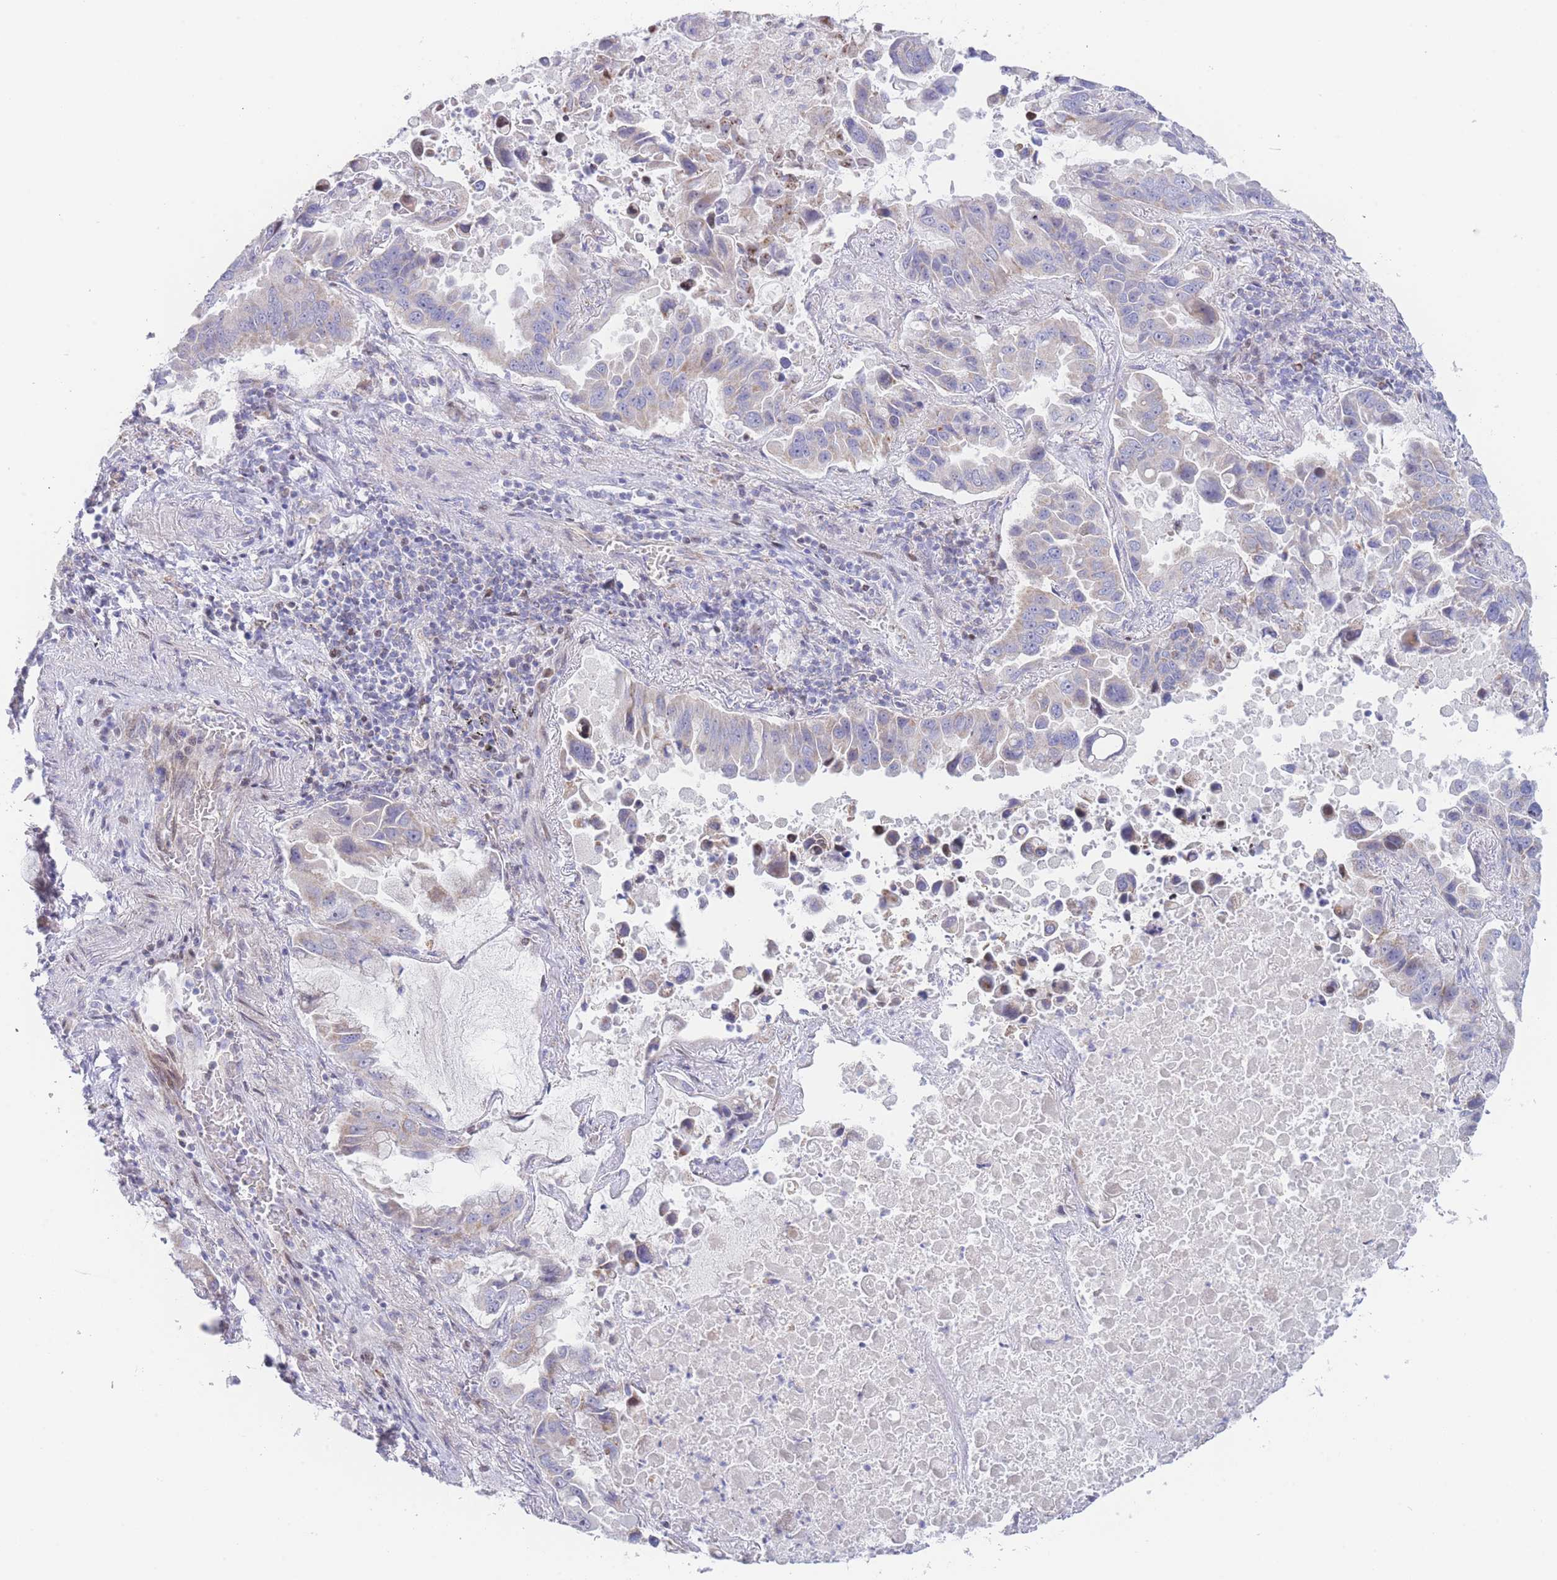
{"staining": {"intensity": "weak", "quantity": "<25%", "location": "cytoplasmic/membranous"}, "tissue": "lung cancer", "cell_type": "Tumor cells", "image_type": "cancer", "snomed": [{"axis": "morphology", "description": "Adenocarcinoma, NOS"}, {"axis": "topography", "description": "Lung"}], "caption": "The image exhibits no significant expression in tumor cells of lung cancer.", "gene": "GPAM", "patient": {"sex": "male", "age": 64}}